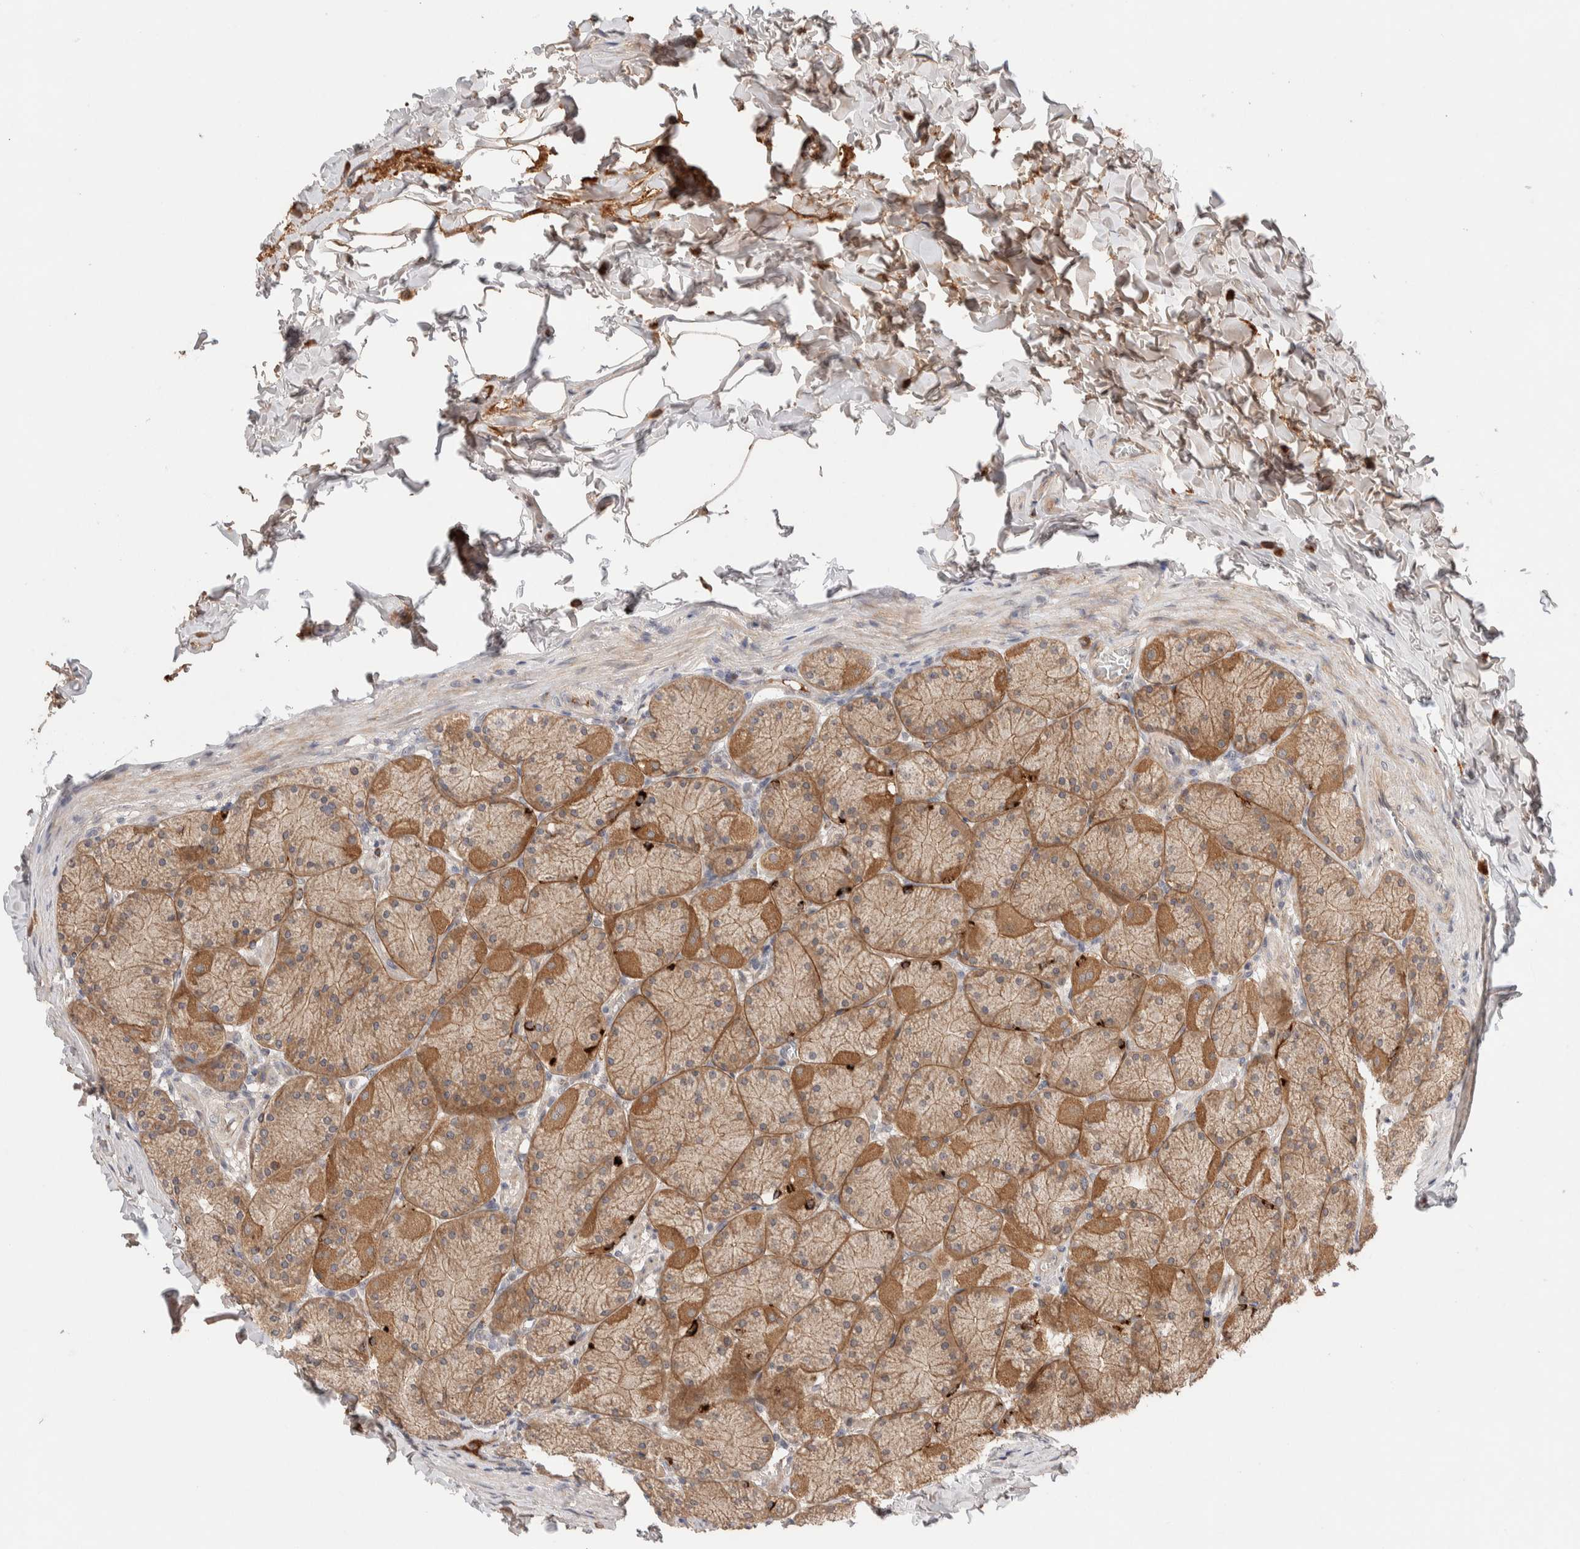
{"staining": {"intensity": "moderate", "quantity": ">75%", "location": "cytoplasmic/membranous"}, "tissue": "stomach", "cell_type": "Glandular cells", "image_type": "normal", "snomed": [{"axis": "morphology", "description": "Normal tissue, NOS"}, {"axis": "topography", "description": "Stomach, upper"}], "caption": "IHC image of benign stomach stained for a protein (brown), which shows medium levels of moderate cytoplasmic/membranous positivity in approximately >75% of glandular cells.", "gene": "CASK", "patient": {"sex": "female", "age": 56}}